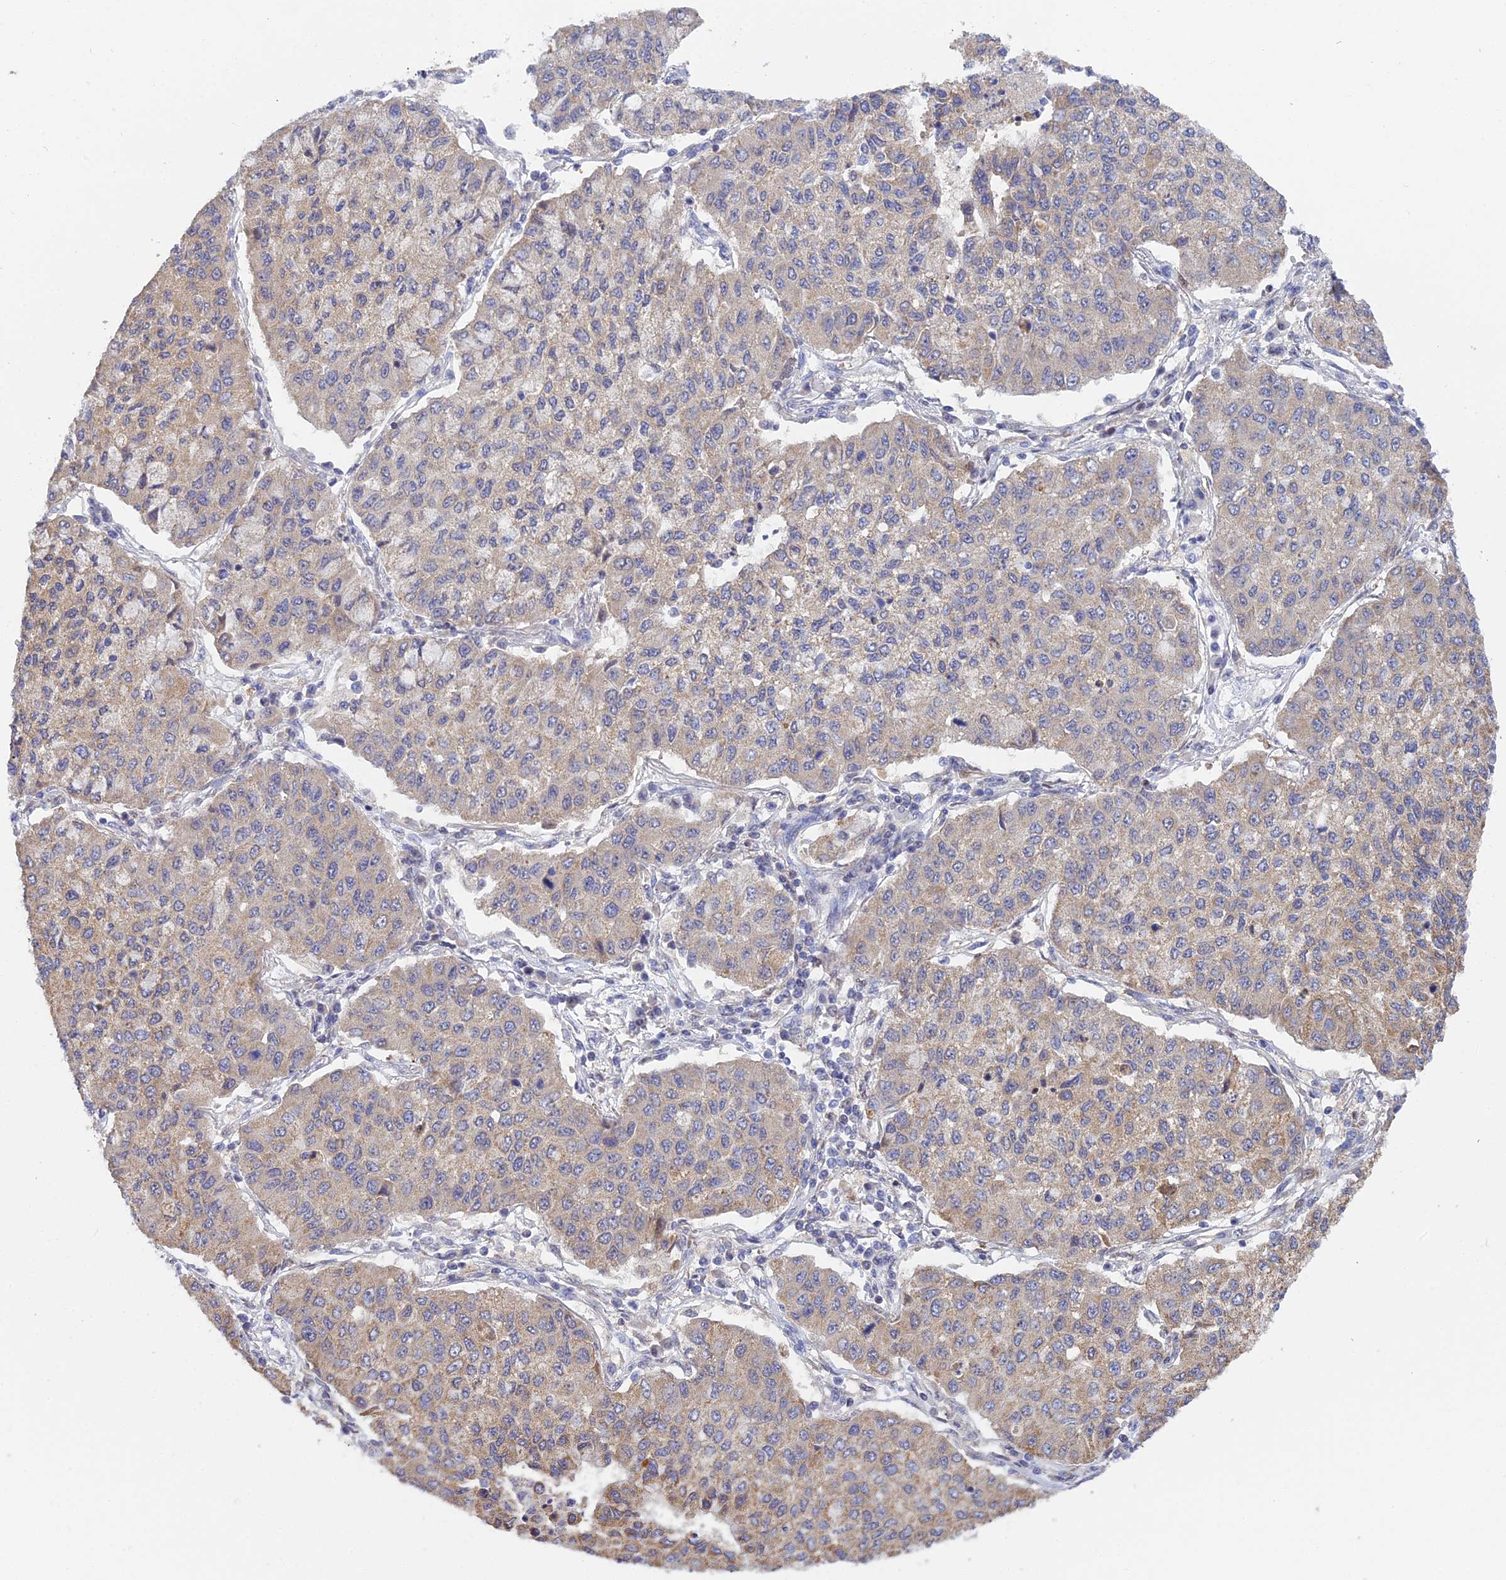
{"staining": {"intensity": "weak", "quantity": ">75%", "location": "cytoplasmic/membranous"}, "tissue": "lung cancer", "cell_type": "Tumor cells", "image_type": "cancer", "snomed": [{"axis": "morphology", "description": "Squamous cell carcinoma, NOS"}, {"axis": "topography", "description": "Lung"}], "caption": "An image of human lung cancer stained for a protein displays weak cytoplasmic/membranous brown staining in tumor cells. (brown staining indicates protein expression, while blue staining denotes nuclei).", "gene": "ELOA2", "patient": {"sex": "male", "age": 74}}